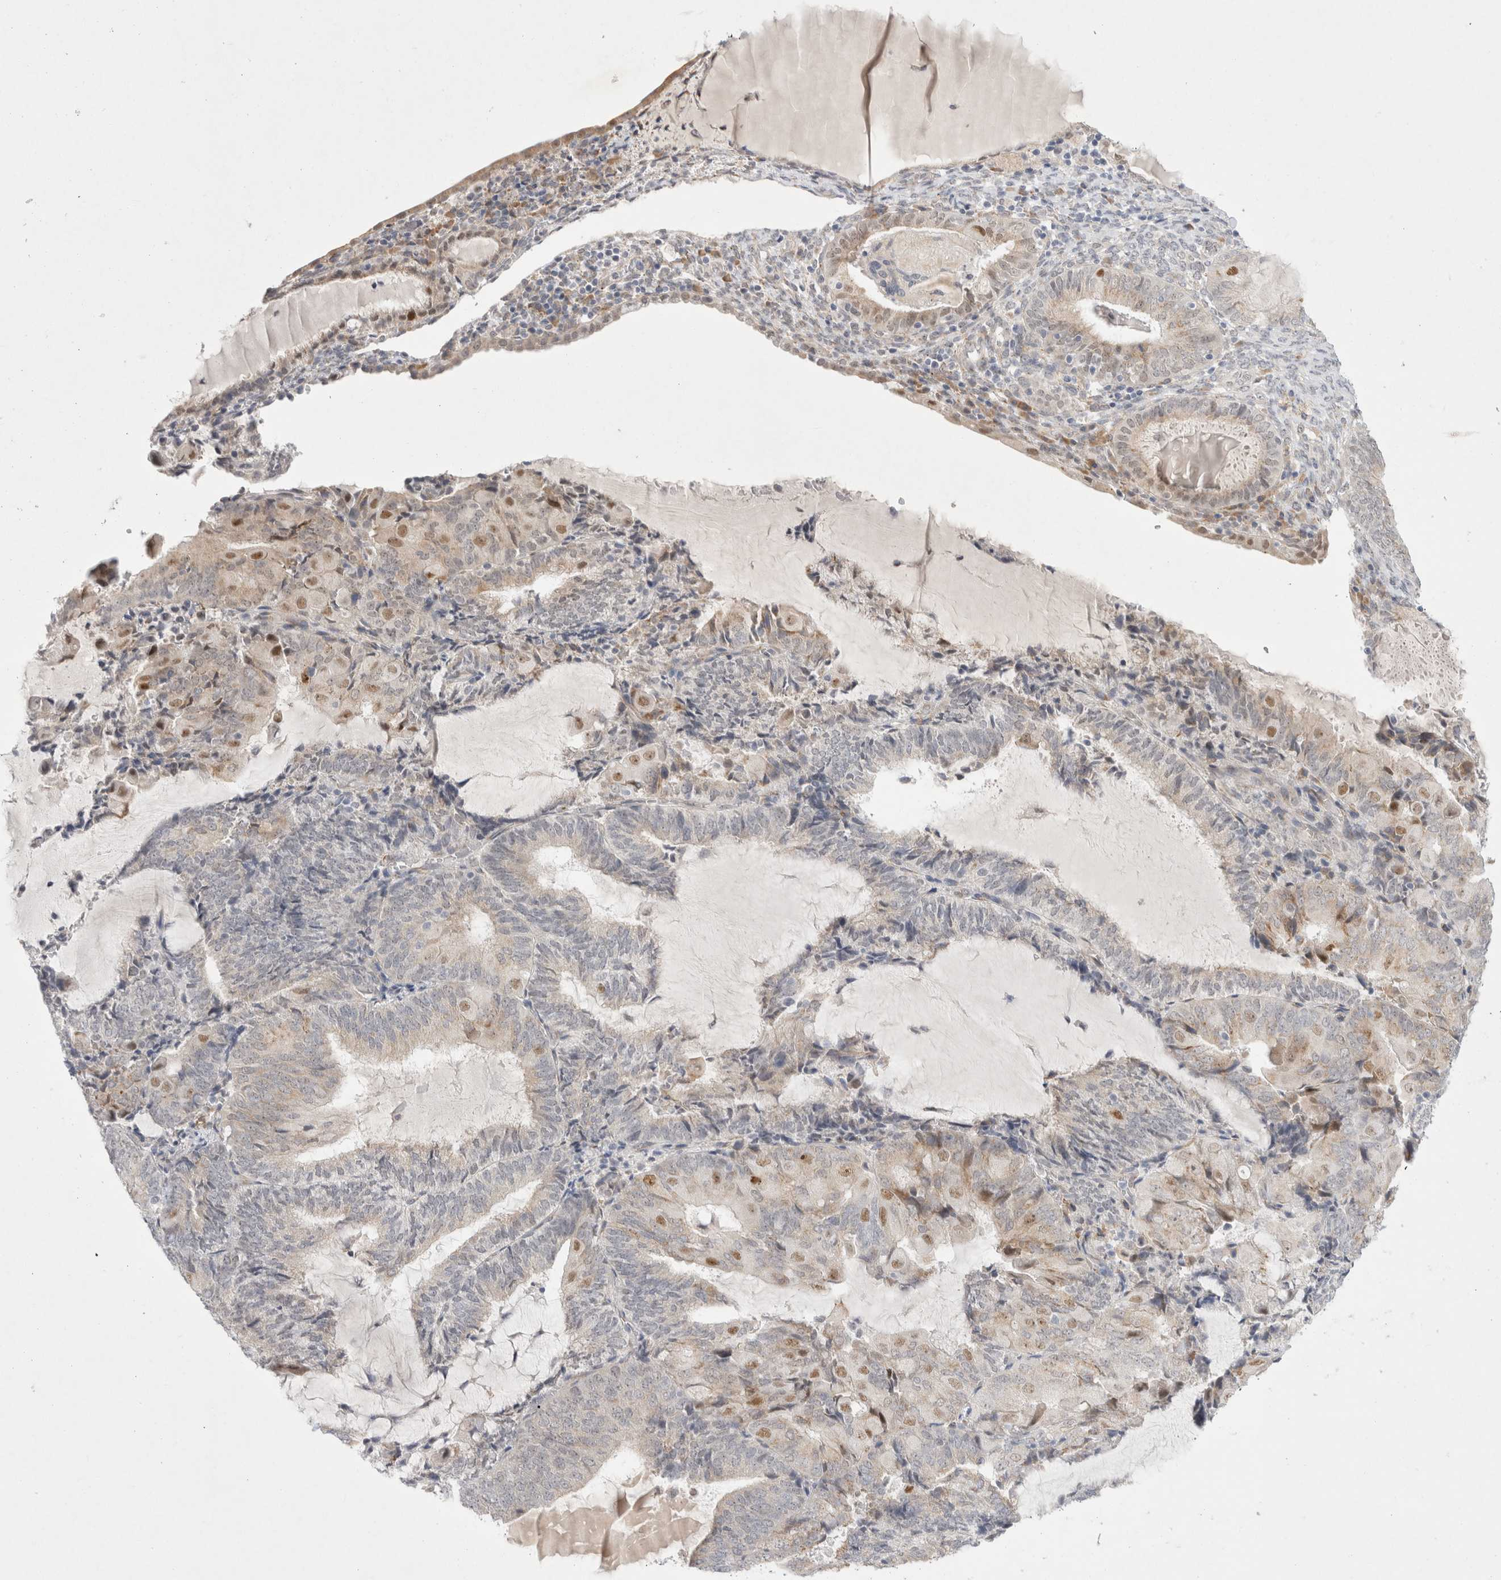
{"staining": {"intensity": "moderate", "quantity": "<25%", "location": "nuclear"}, "tissue": "endometrial cancer", "cell_type": "Tumor cells", "image_type": "cancer", "snomed": [{"axis": "morphology", "description": "Adenocarcinoma, NOS"}, {"axis": "topography", "description": "Endometrium"}], "caption": "Protein positivity by immunohistochemistry (IHC) displays moderate nuclear staining in about <25% of tumor cells in adenocarcinoma (endometrial).", "gene": "TRMT1L", "patient": {"sex": "female", "age": 81}}